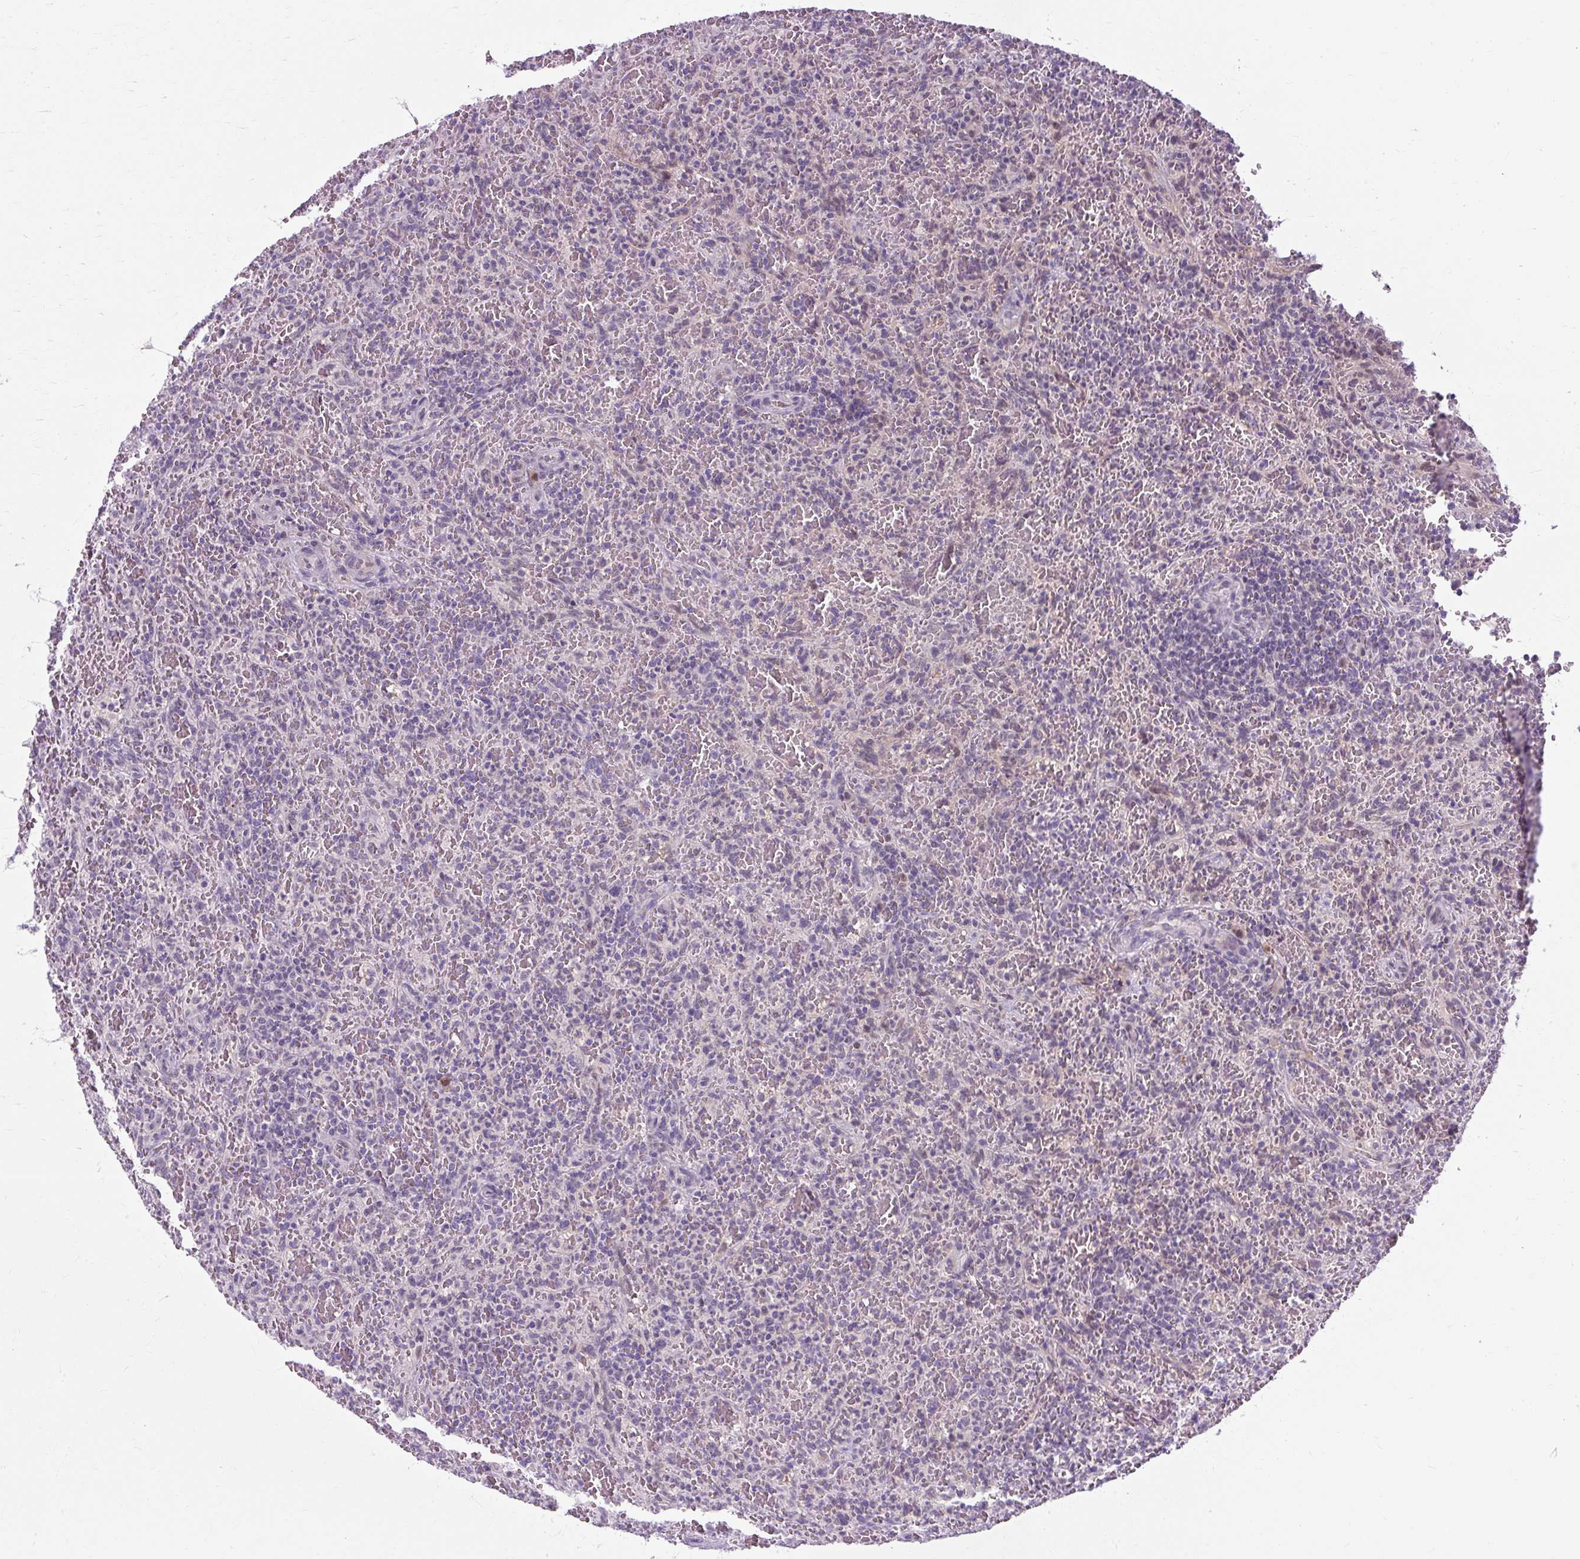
{"staining": {"intensity": "negative", "quantity": "none", "location": "none"}, "tissue": "lymphoma", "cell_type": "Tumor cells", "image_type": "cancer", "snomed": [{"axis": "morphology", "description": "Malignant lymphoma, non-Hodgkin's type, Low grade"}, {"axis": "topography", "description": "Spleen"}], "caption": "A high-resolution histopathology image shows immunohistochemistry (IHC) staining of lymphoma, which exhibits no significant positivity in tumor cells.", "gene": "RYBP", "patient": {"sex": "female", "age": 64}}